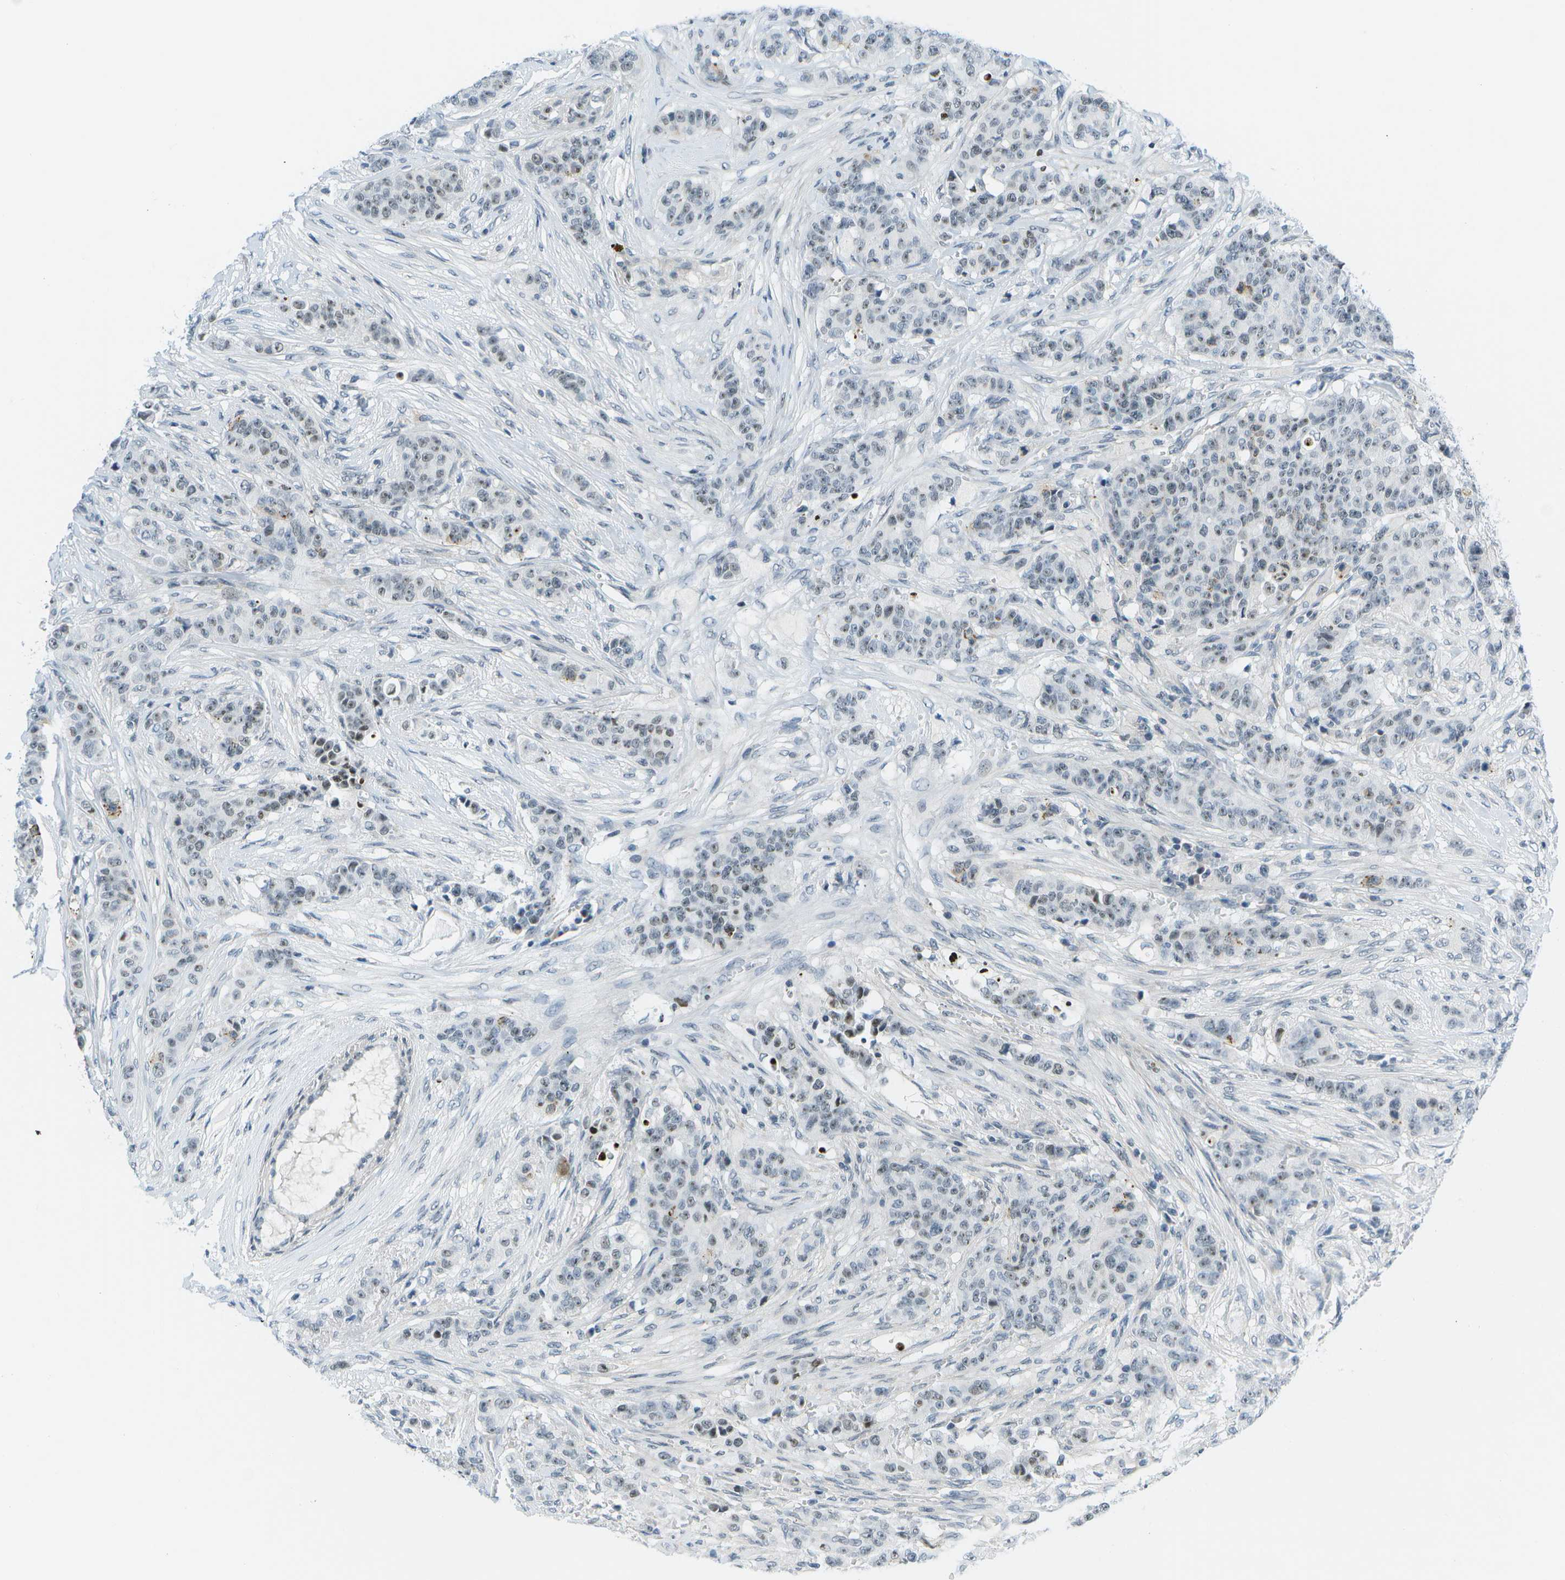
{"staining": {"intensity": "weak", "quantity": "25%-75%", "location": "nuclear"}, "tissue": "breast cancer", "cell_type": "Tumor cells", "image_type": "cancer", "snomed": [{"axis": "morphology", "description": "Normal tissue, NOS"}, {"axis": "morphology", "description": "Duct carcinoma"}, {"axis": "topography", "description": "Breast"}], "caption": "Tumor cells display low levels of weak nuclear positivity in about 25%-75% of cells in breast cancer (infiltrating ductal carcinoma).", "gene": "PITHD1", "patient": {"sex": "female", "age": 40}}